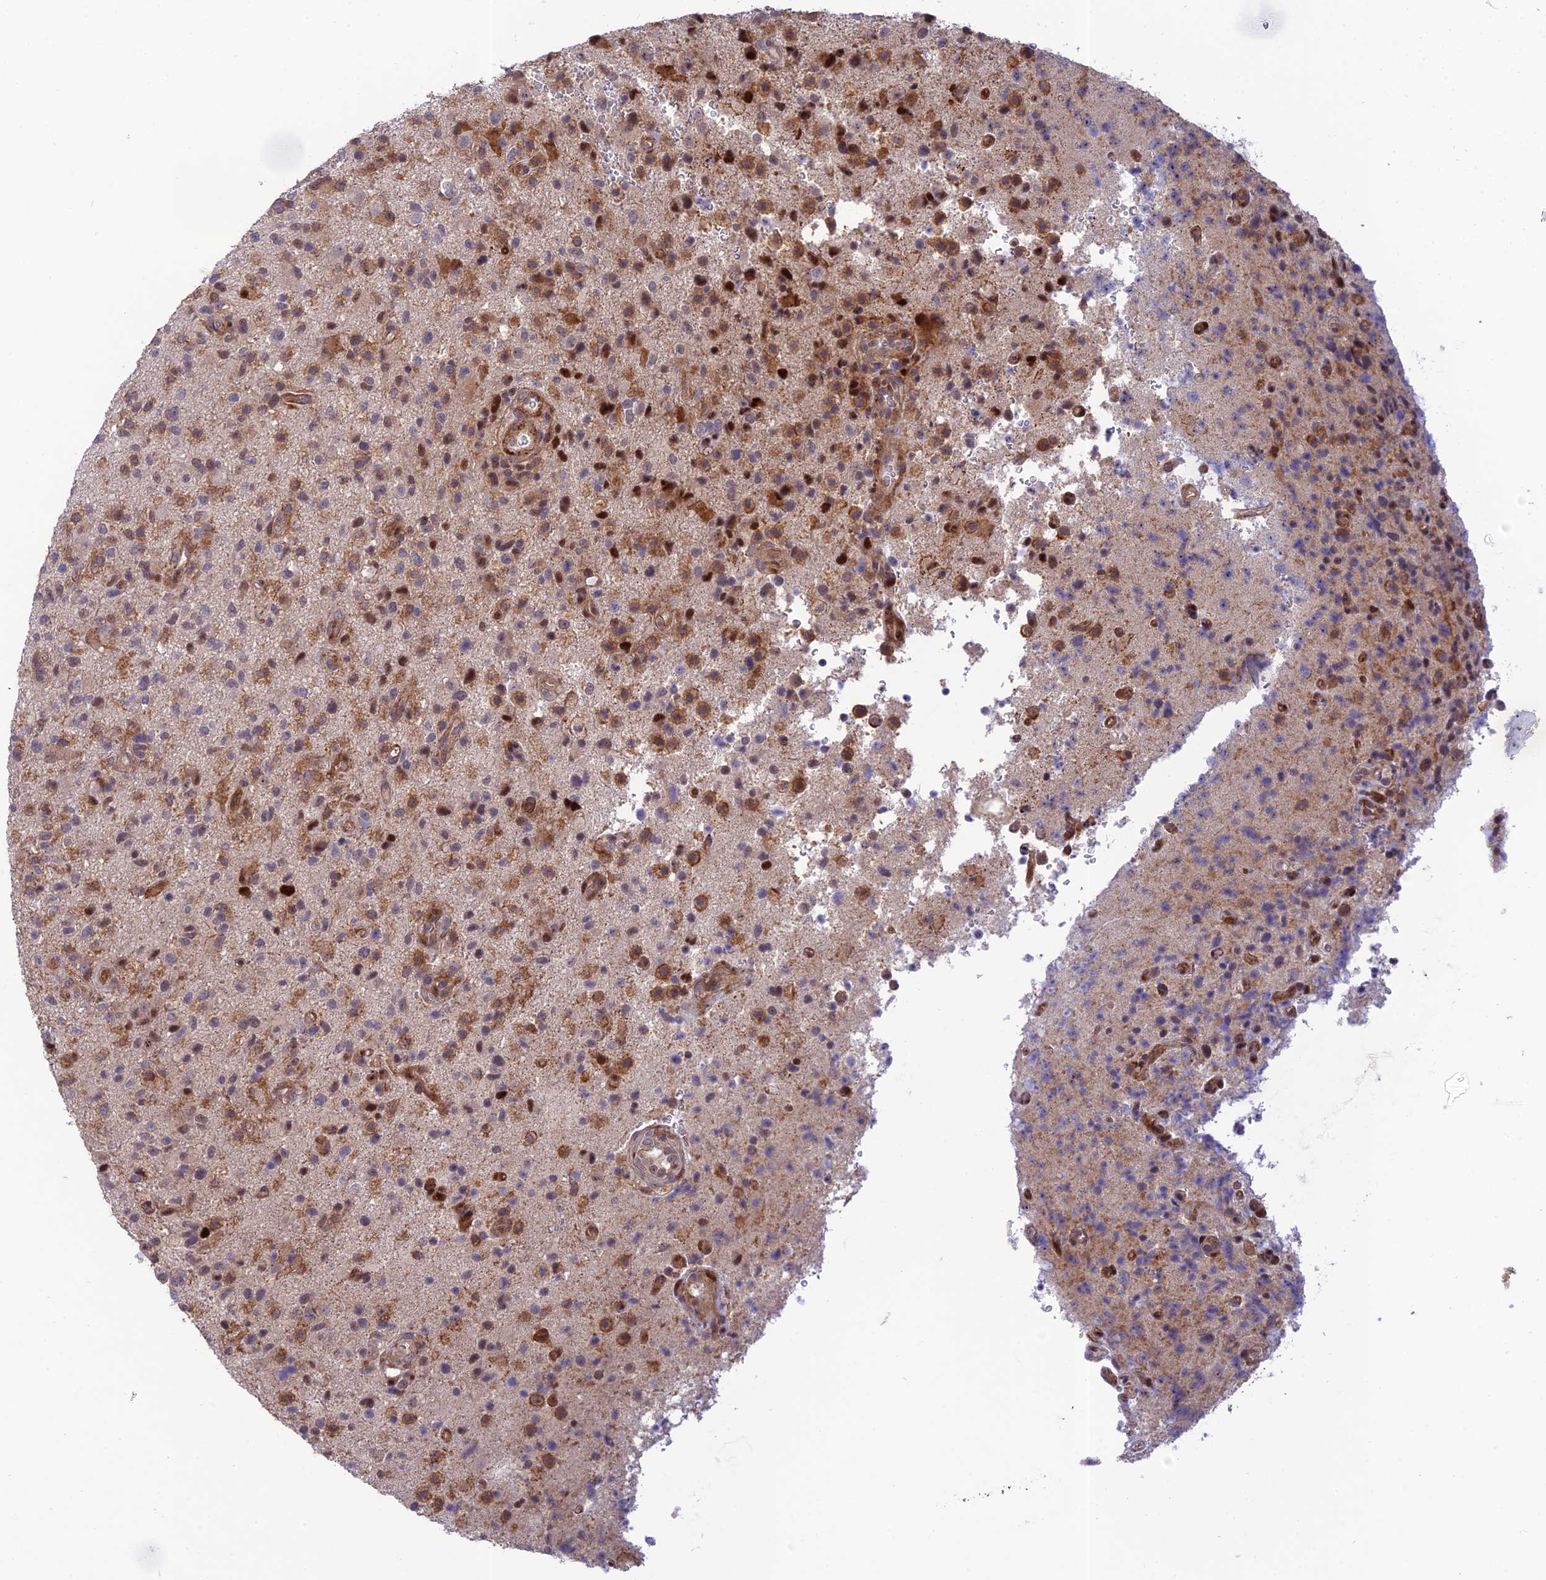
{"staining": {"intensity": "moderate", "quantity": "<25%", "location": "cytoplasmic/membranous,nuclear"}, "tissue": "glioma", "cell_type": "Tumor cells", "image_type": "cancer", "snomed": [{"axis": "morphology", "description": "Glioma, malignant, High grade"}, {"axis": "topography", "description": "Brain"}], "caption": "Immunohistochemistry micrograph of human high-grade glioma (malignant) stained for a protein (brown), which exhibits low levels of moderate cytoplasmic/membranous and nuclear staining in approximately <25% of tumor cells.", "gene": "ZNF584", "patient": {"sex": "male", "age": 47}}